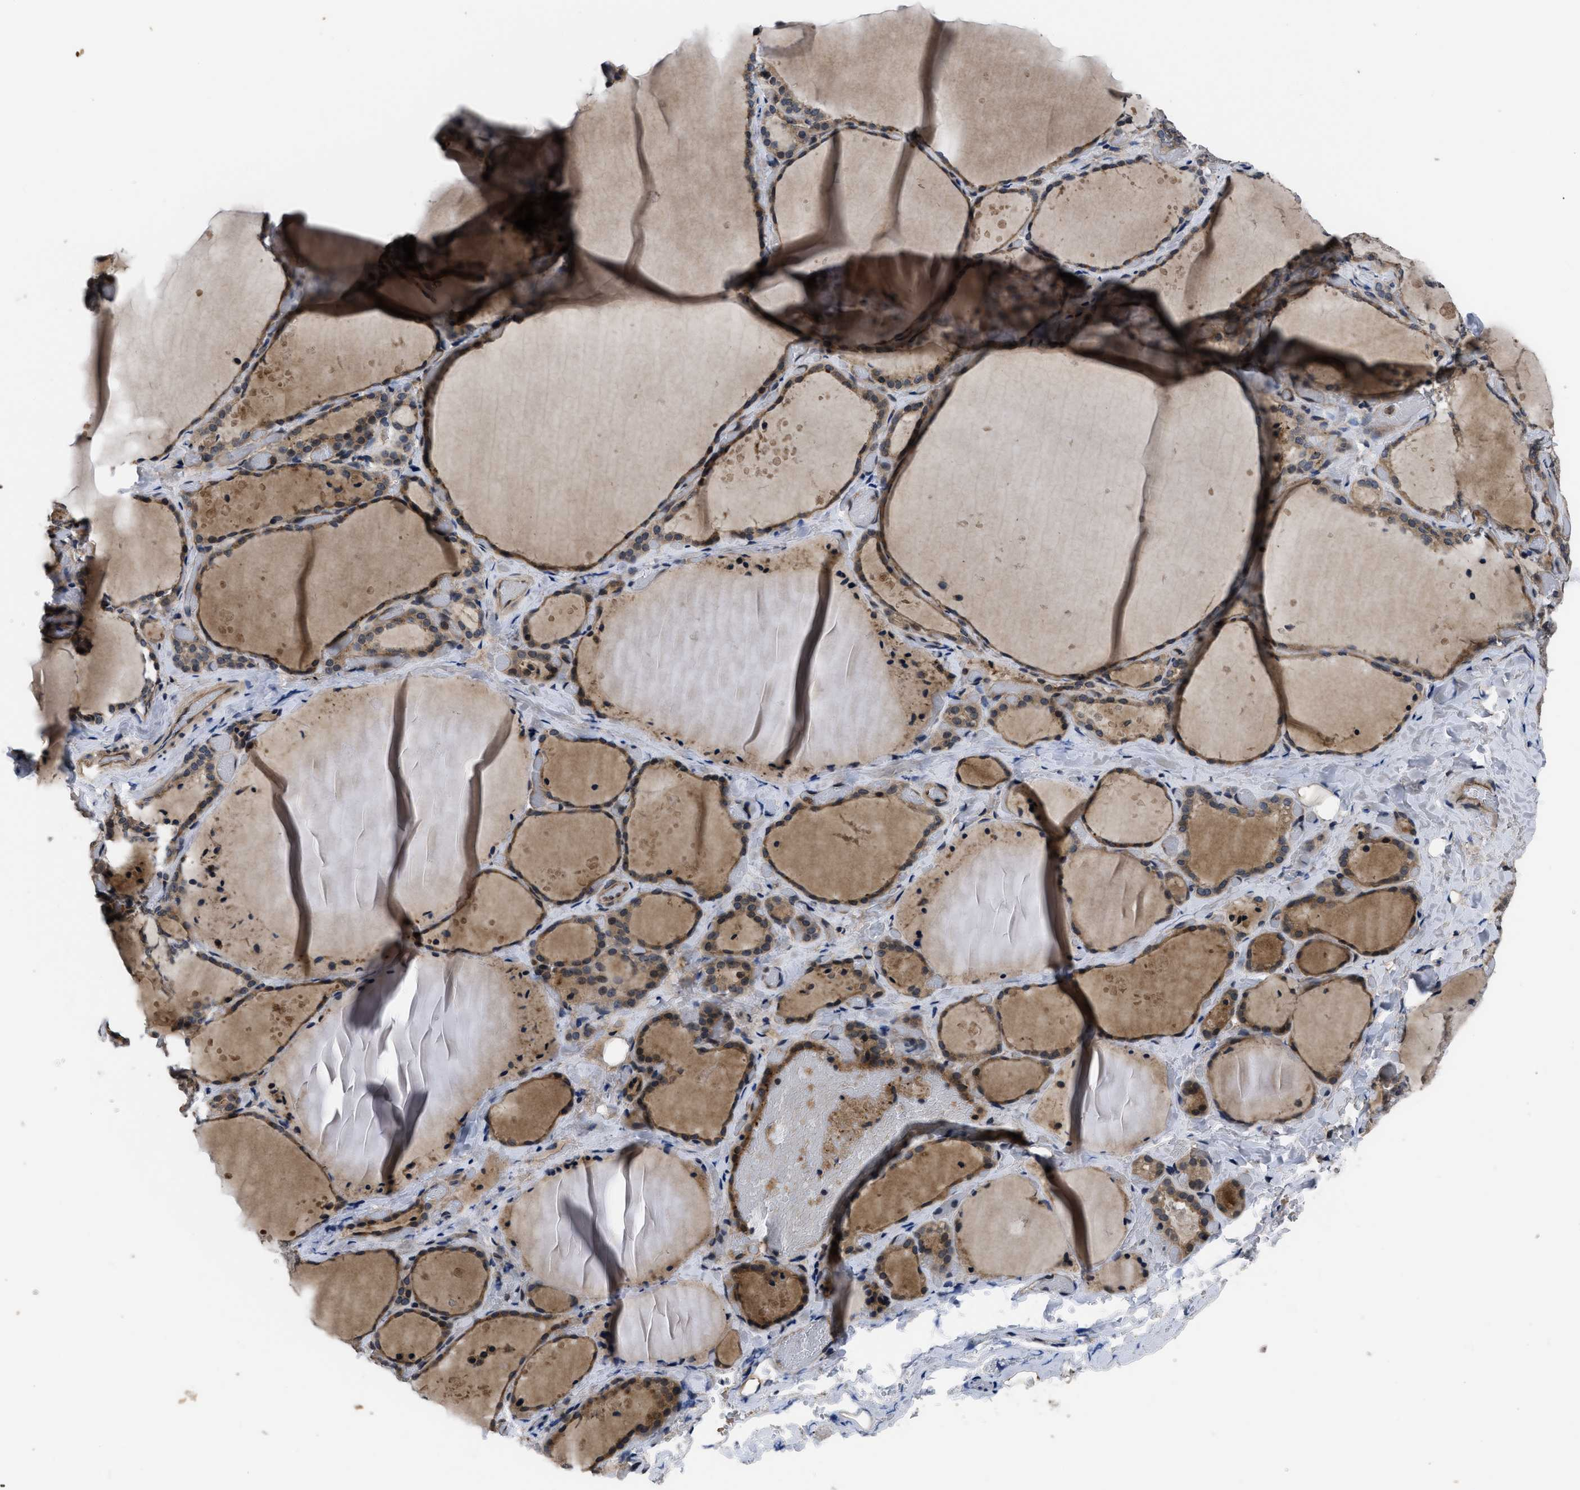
{"staining": {"intensity": "moderate", "quantity": ">75%", "location": "cytoplasmic/membranous"}, "tissue": "thyroid gland", "cell_type": "Glandular cells", "image_type": "normal", "snomed": [{"axis": "morphology", "description": "Normal tissue, NOS"}, {"axis": "topography", "description": "Thyroid gland"}], "caption": "Thyroid gland stained for a protein (brown) shows moderate cytoplasmic/membranous positive staining in about >75% of glandular cells.", "gene": "DNAJC14", "patient": {"sex": "female", "age": 44}}